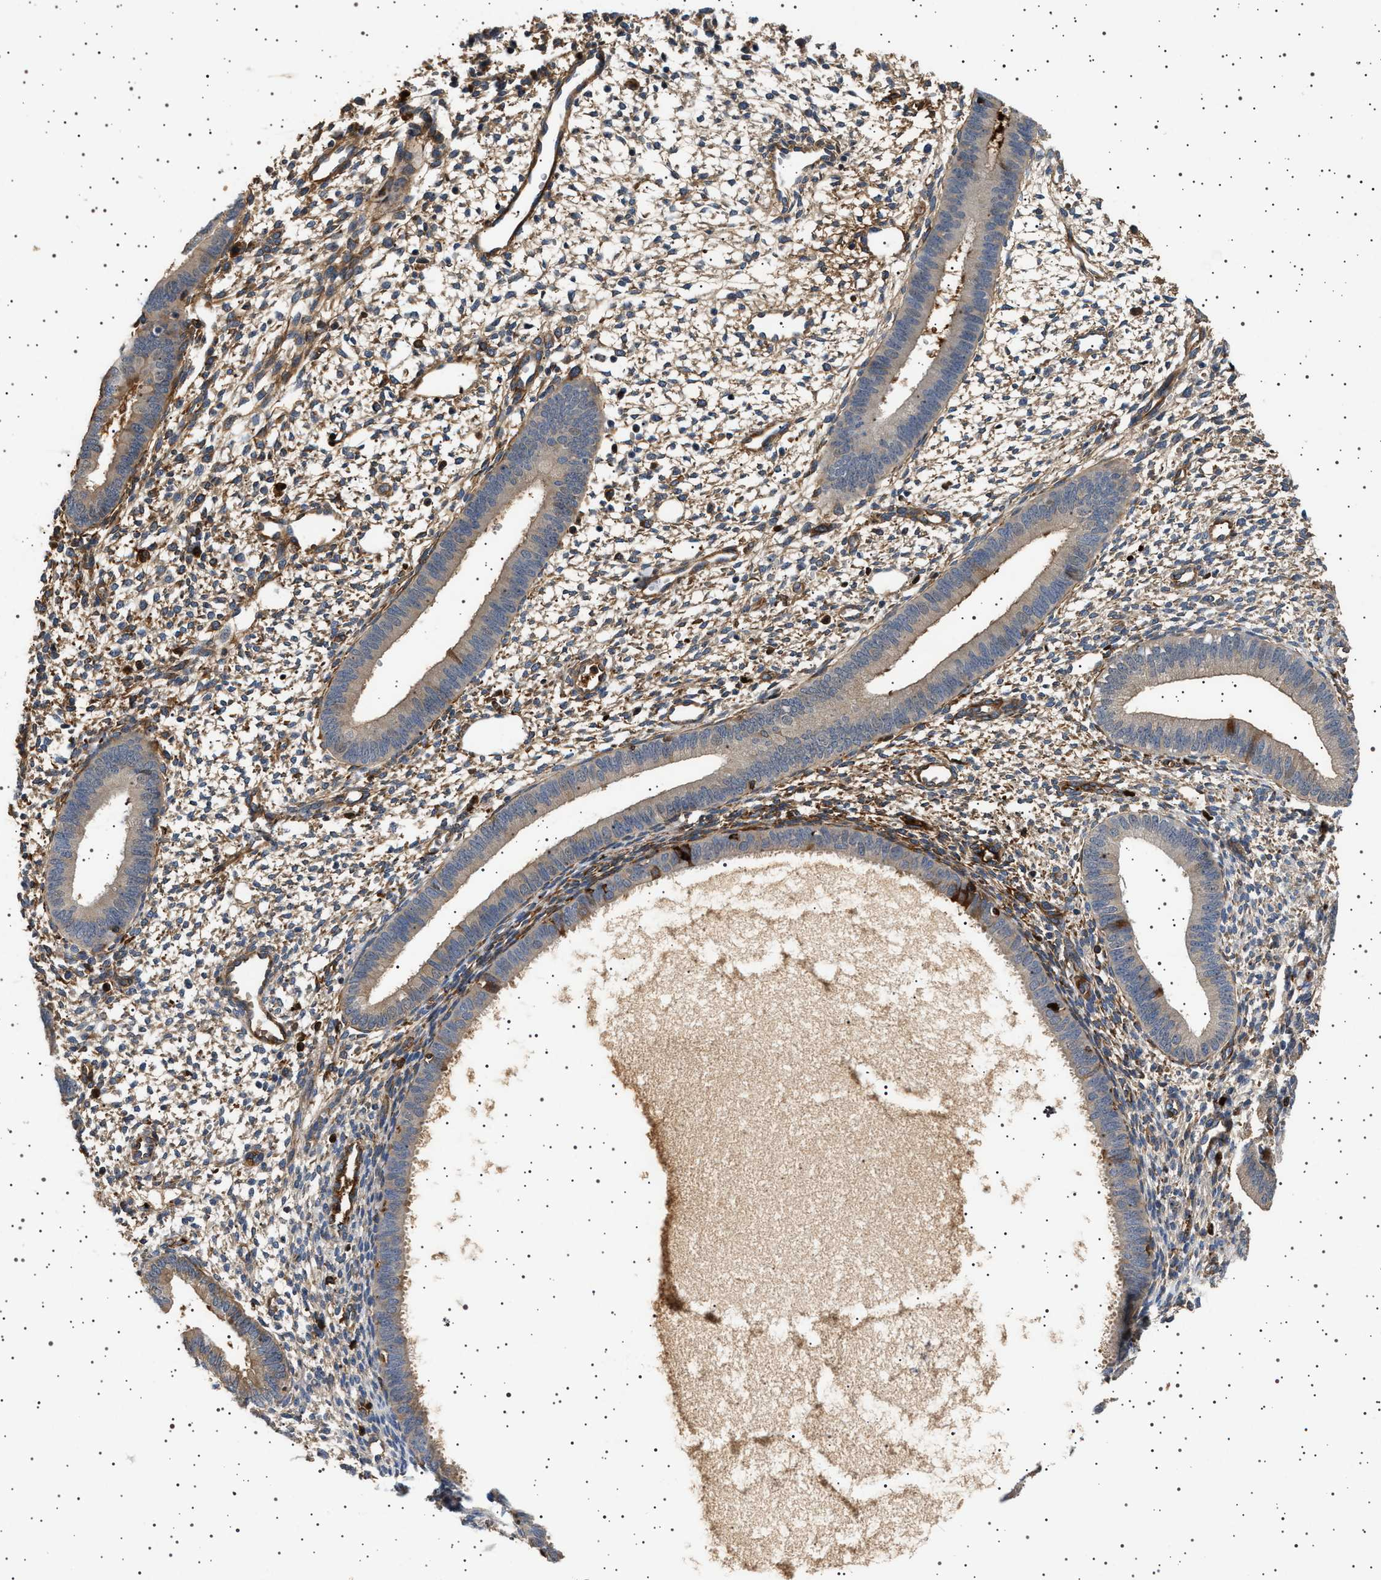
{"staining": {"intensity": "moderate", "quantity": "<25%", "location": "cytoplasmic/membranous"}, "tissue": "endometrium", "cell_type": "Cells in endometrial stroma", "image_type": "normal", "snomed": [{"axis": "morphology", "description": "Normal tissue, NOS"}, {"axis": "topography", "description": "Endometrium"}], "caption": "IHC (DAB) staining of normal endometrium displays moderate cytoplasmic/membranous protein staining in about <25% of cells in endometrial stroma.", "gene": "FICD", "patient": {"sex": "female", "age": 46}}